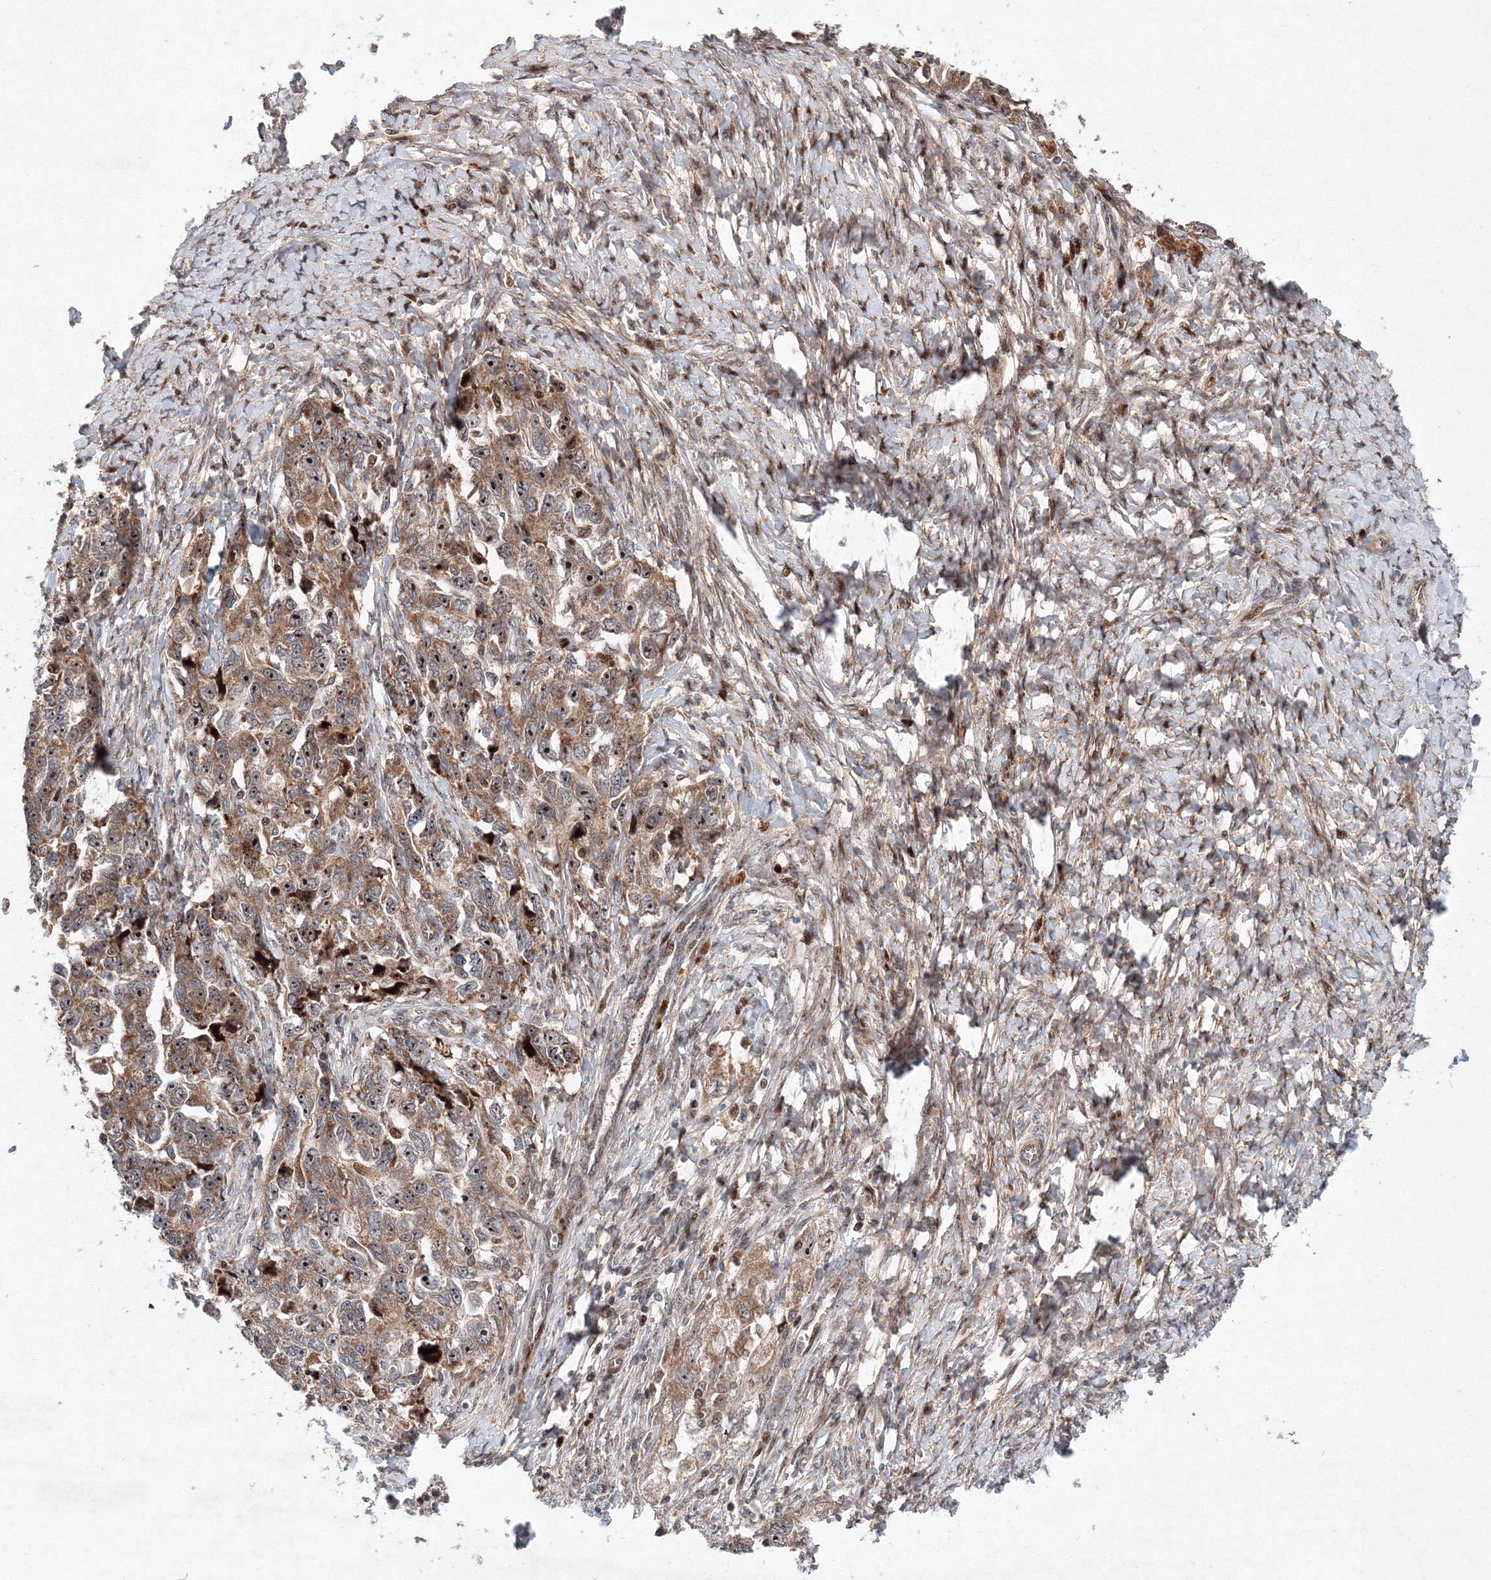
{"staining": {"intensity": "moderate", "quantity": ">75%", "location": "cytoplasmic/membranous,nuclear"}, "tissue": "ovarian cancer", "cell_type": "Tumor cells", "image_type": "cancer", "snomed": [{"axis": "morphology", "description": "Carcinoma, NOS"}, {"axis": "morphology", "description": "Cystadenocarcinoma, serous, NOS"}, {"axis": "topography", "description": "Ovary"}], "caption": "Moderate cytoplasmic/membranous and nuclear expression is seen in about >75% of tumor cells in ovarian cancer.", "gene": "ANKAR", "patient": {"sex": "female", "age": 69}}